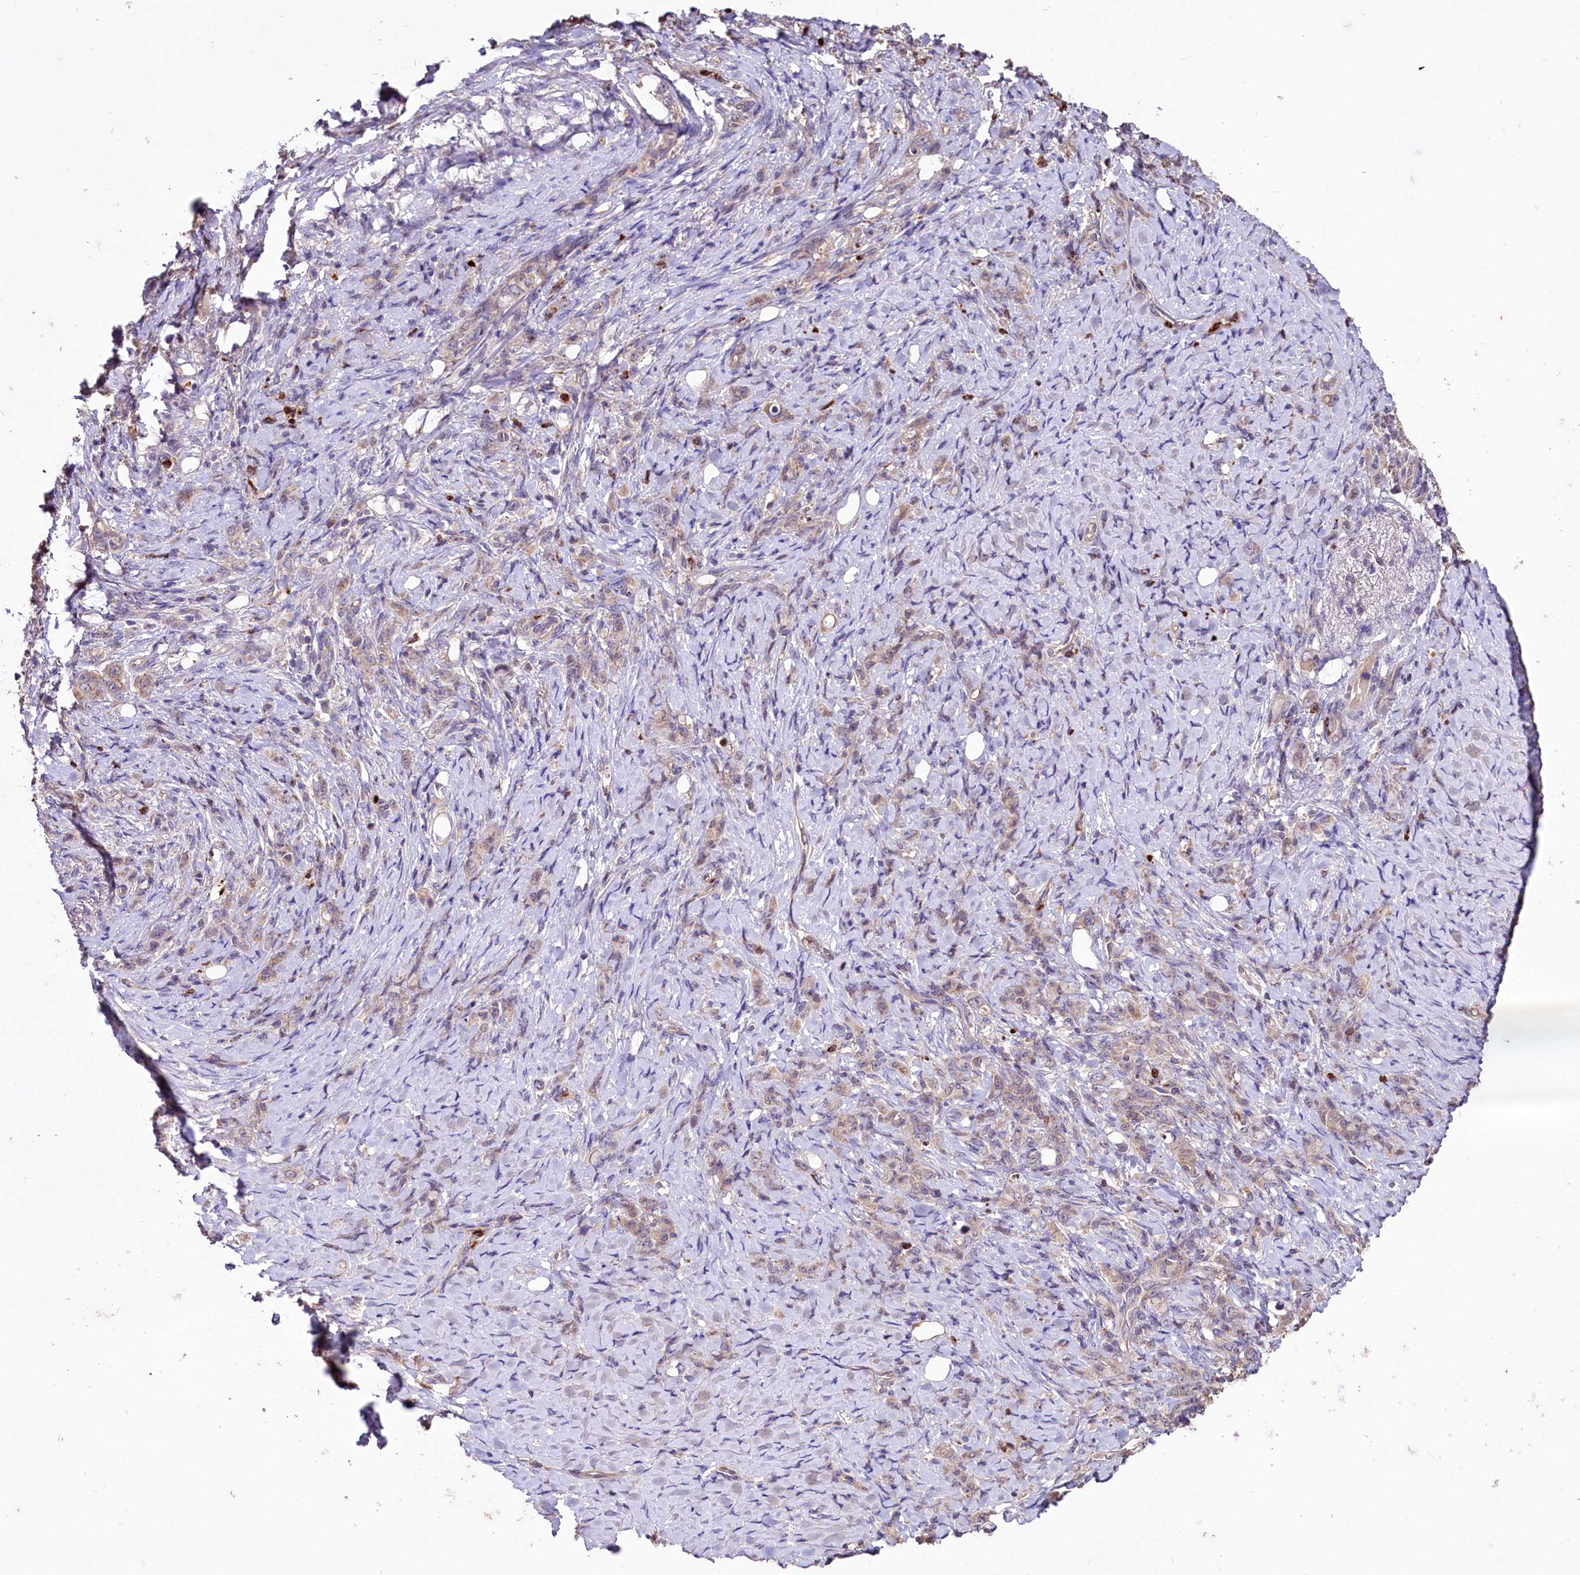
{"staining": {"intensity": "weak", "quantity": "25%-75%", "location": "cytoplasmic/membranous"}, "tissue": "stomach cancer", "cell_type": "Tumor cells", "image_type": "cancer", "snomed": [{"axis": "morphology", "description": "Adenocarcinoma, NOS"}, {"axis": "topography", "description": "Stomach"}], "caption": "Immunohistochemistry (DAB) staining of human adenocarcinoma (stomach) shows weak cytoplasmic/membranous protein positivity in about 25%-75% of tumor cells.", "gene": "KLRB1", "patient": {"sex": "female", "age": 79}}